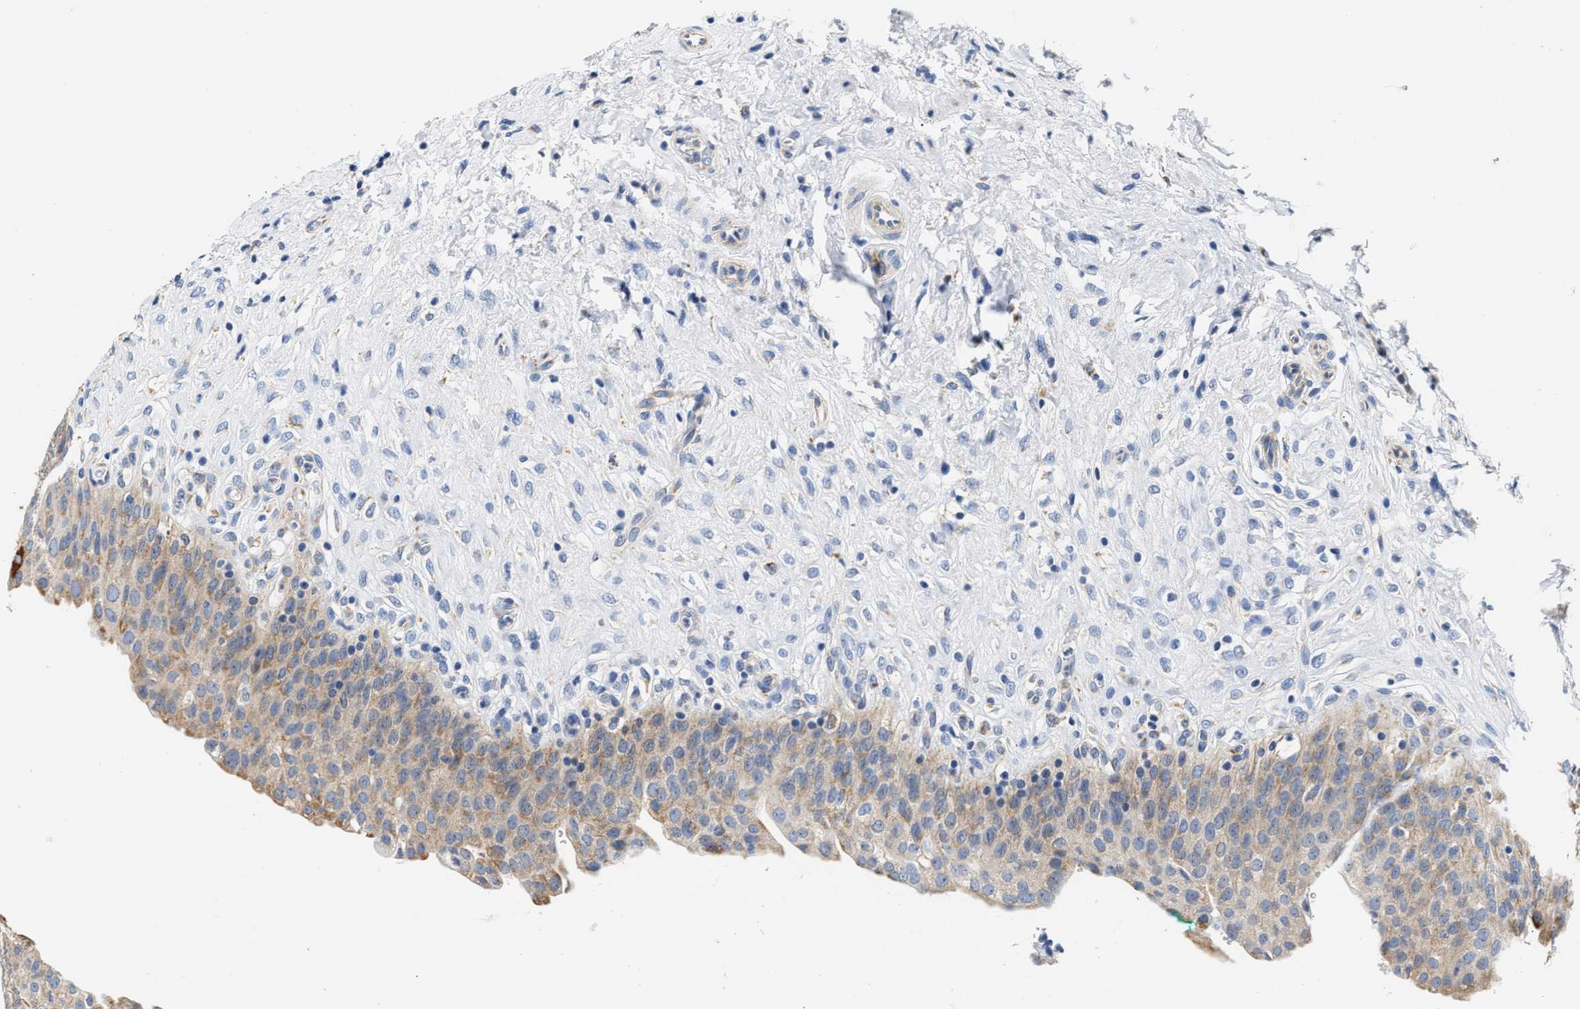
{"staining": {"intensity": "weak", "quantity": ">75%", "location": "cytoplasmic/membranous"}, "tissue": "urinary bladder", "cell_type": "Urothelial cells", "image_type": "normal", "snomed": [{"axis": "morphology", "description": "Urothelial carcinoma, High grade"}, {"axis": "topography", "description": "Urinary bladder"}], "caption": "IHC of benign human urinary bladder shows low levels of weak cytoplasmic/membranous expression in about >75% of urothelial cells.", "gene": "ACADVL", "patient": {"sex": "male", "age": 46}}